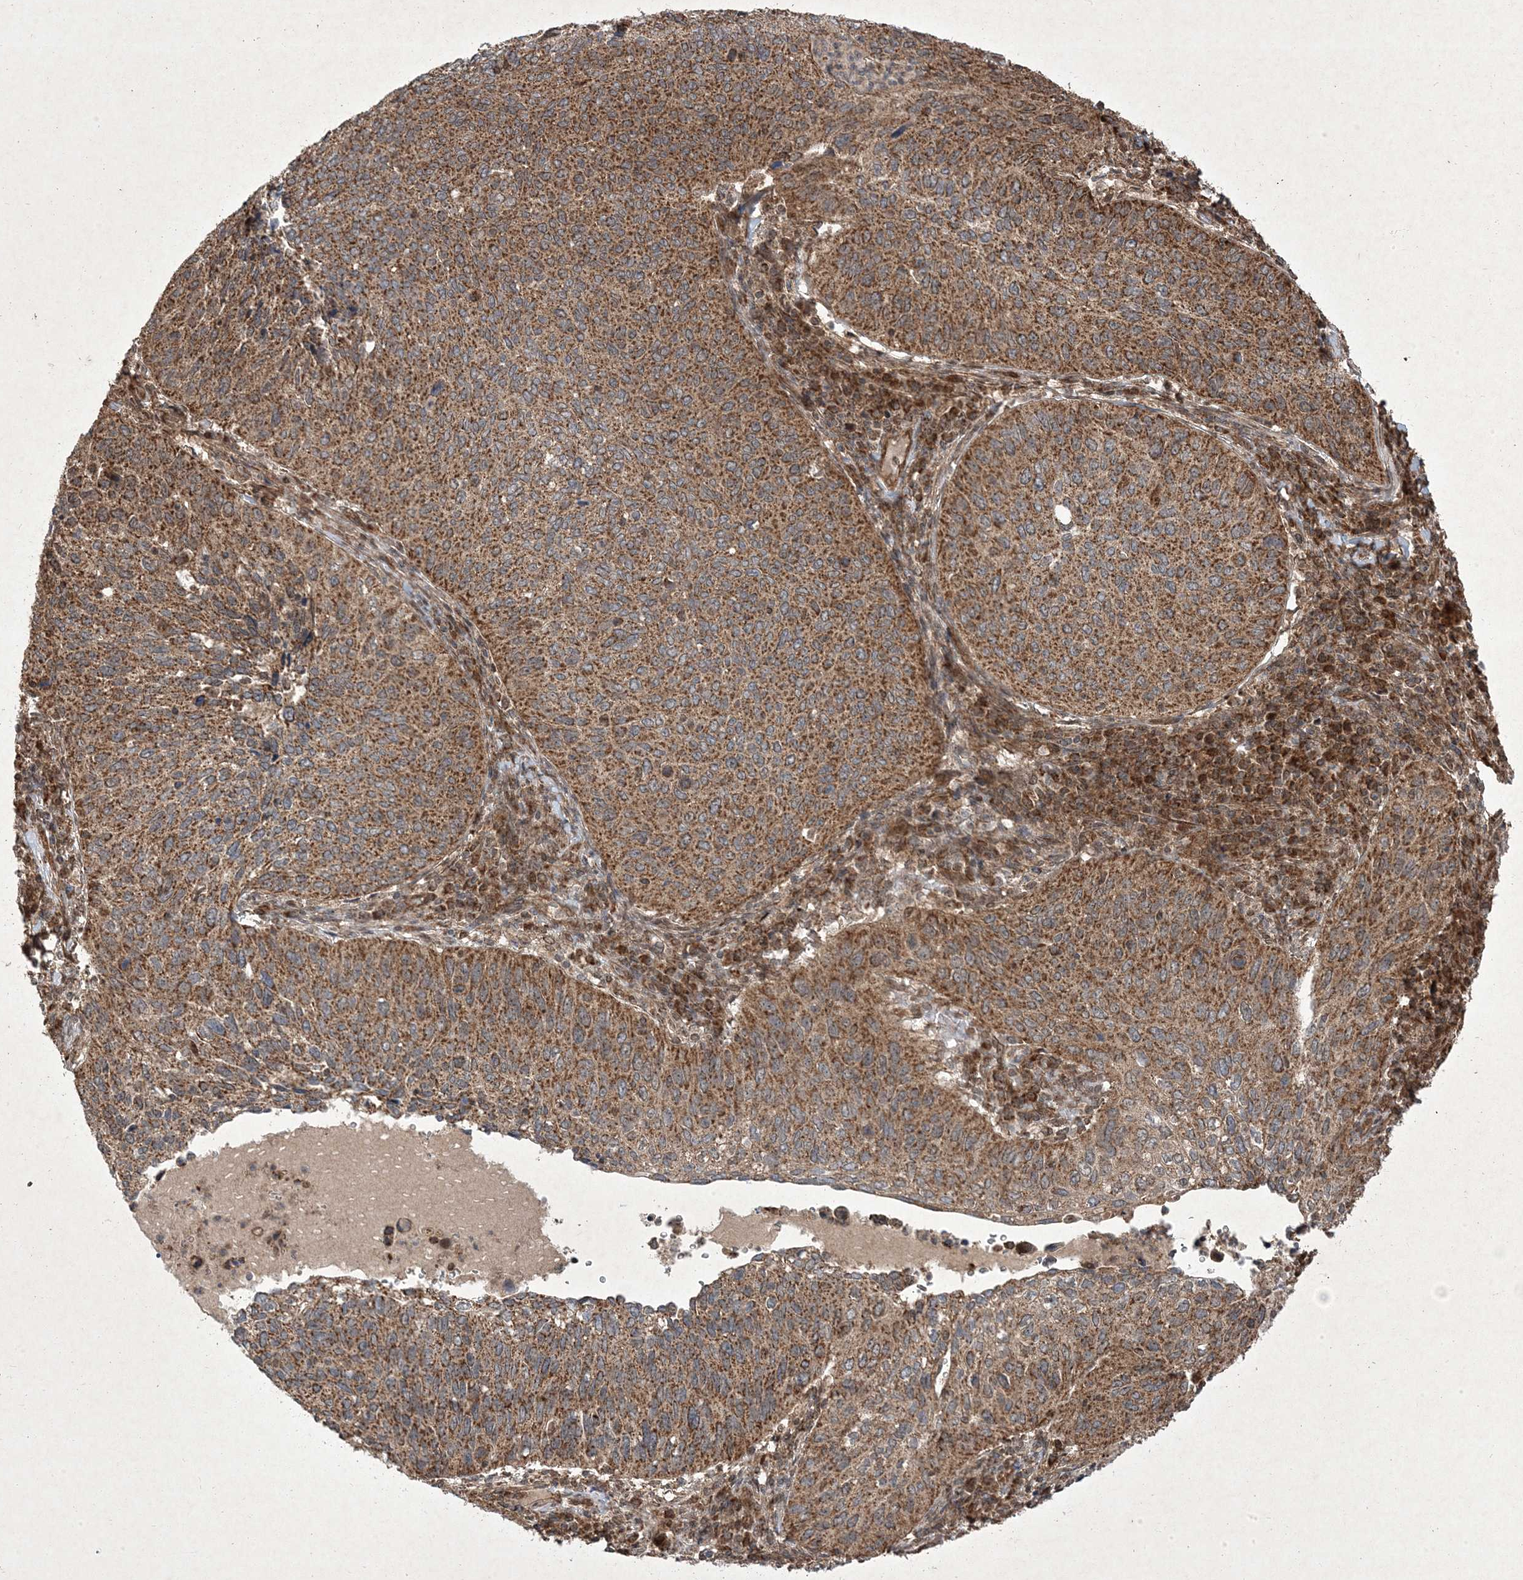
{"staining": {"intensity": "moderate", "quantity": ">75%", "location": "cytoplasmic/membranous"}, "tissue": "cervical cancer", "cell_type": "Tumor cells", "image_type": "cancer", "snomed": [{"axis": "morphology", "description": "Squamous cell carcinoma, NOS"}, {"axis": "topography", "description": "Cervix"}], "caption": "The immunohistochemical stain labels moderate cytoplasmic/membranous positivity in tumor cells of squamous cell carcinoma (cervical) tissue.", "gene": "PLEKHM2", "patient": {"sex": "female", "age": 38}}